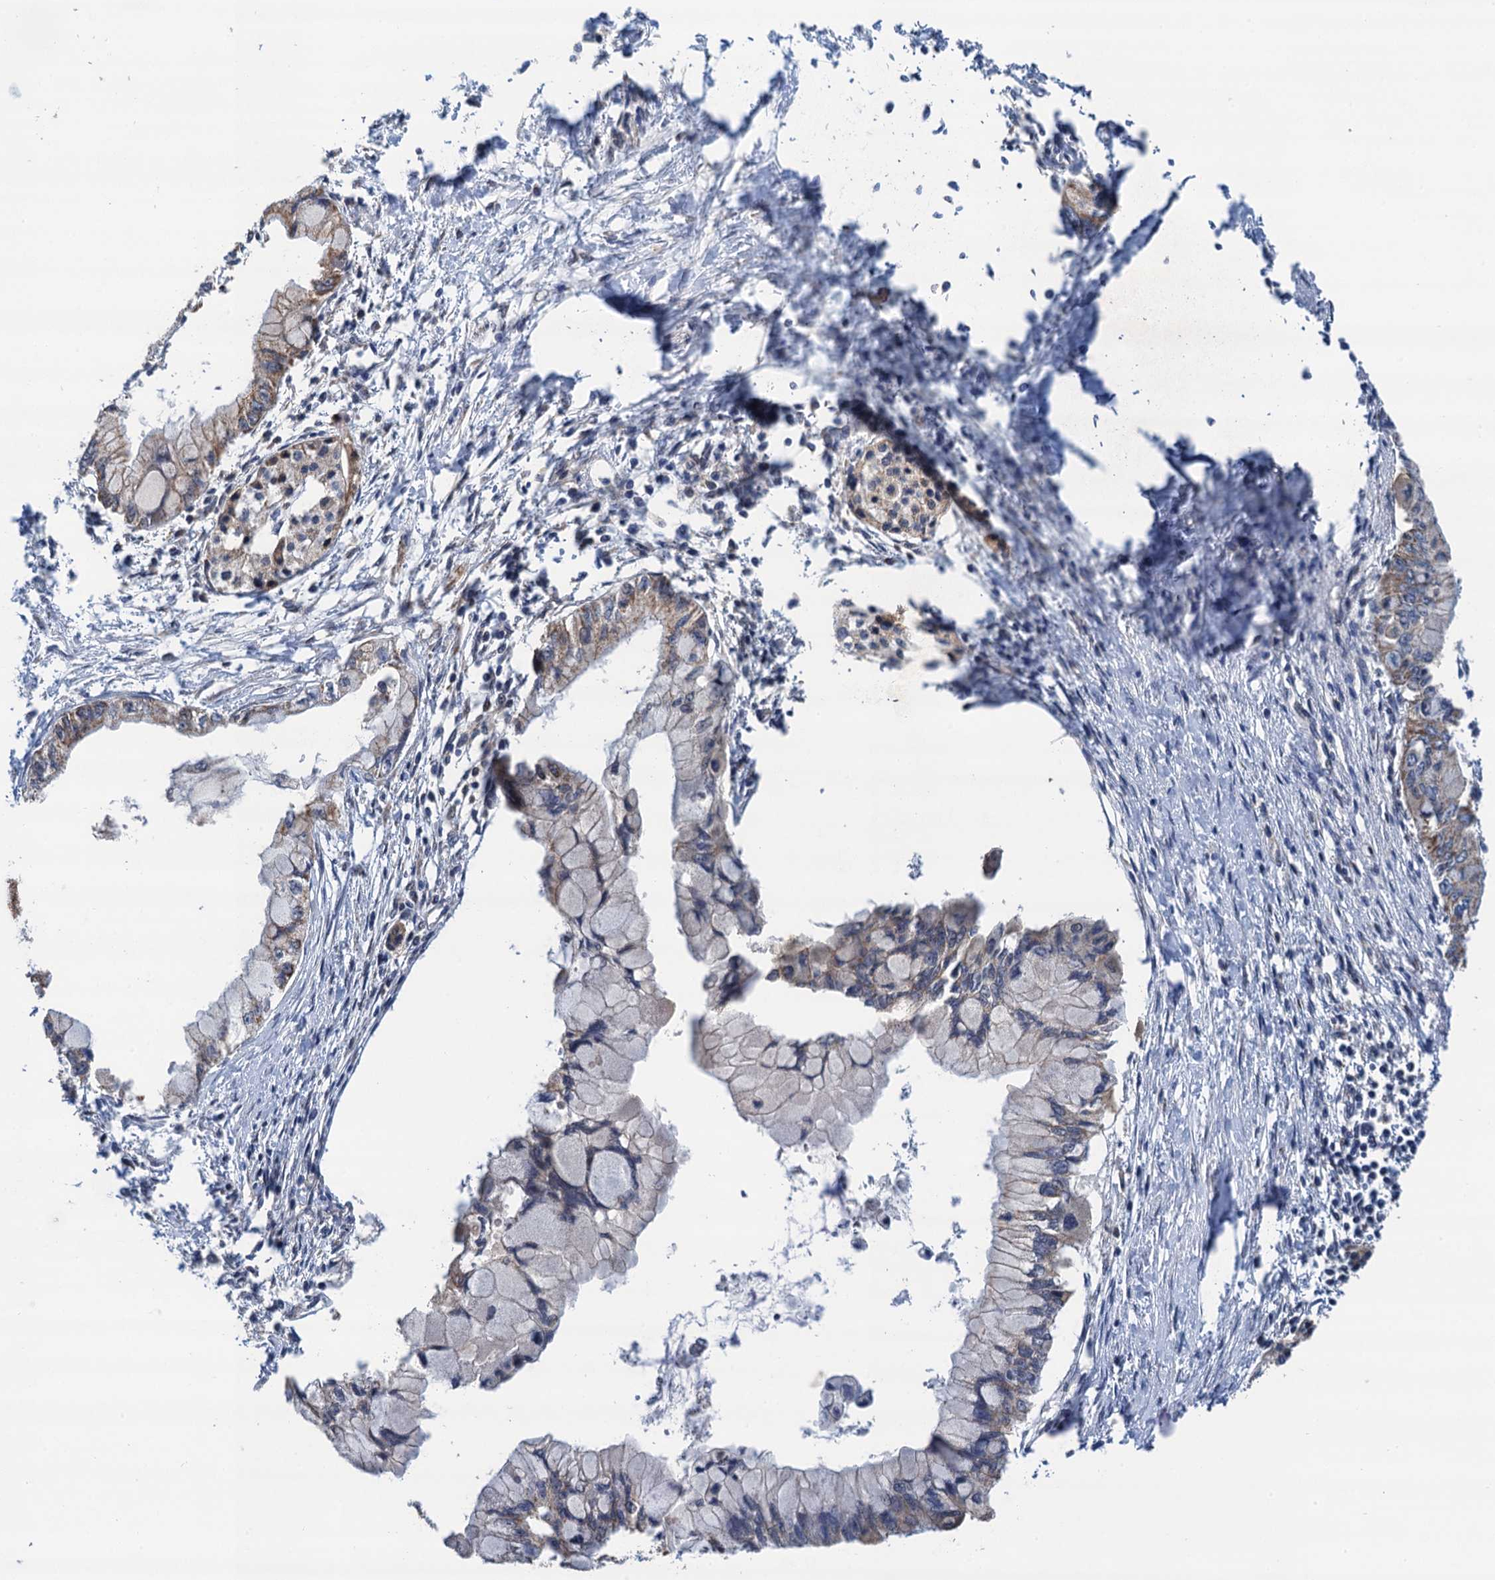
{"staining": {"intensity": "weak", "quantity": "25%-75%", "location": "cytoplasmic/membranous"}, "tissue": "pancreatic cancer", "cell_type": "Tumor cells", "image_type": "cancer", "snomed": [{"axis": "morphology", "description": "Adenocarcinoma, NOS"}, {"axis": "topography", "description": "Pancreas"}], "caption": "Weak cytoplasmic/membranous protein positivity is seen in approximately 25%-75% of tumor cells in pancreatic cancer (adenocarcinoma).", "gene": "CMPK2", "patient": {"sex": "male", "age": 48}}